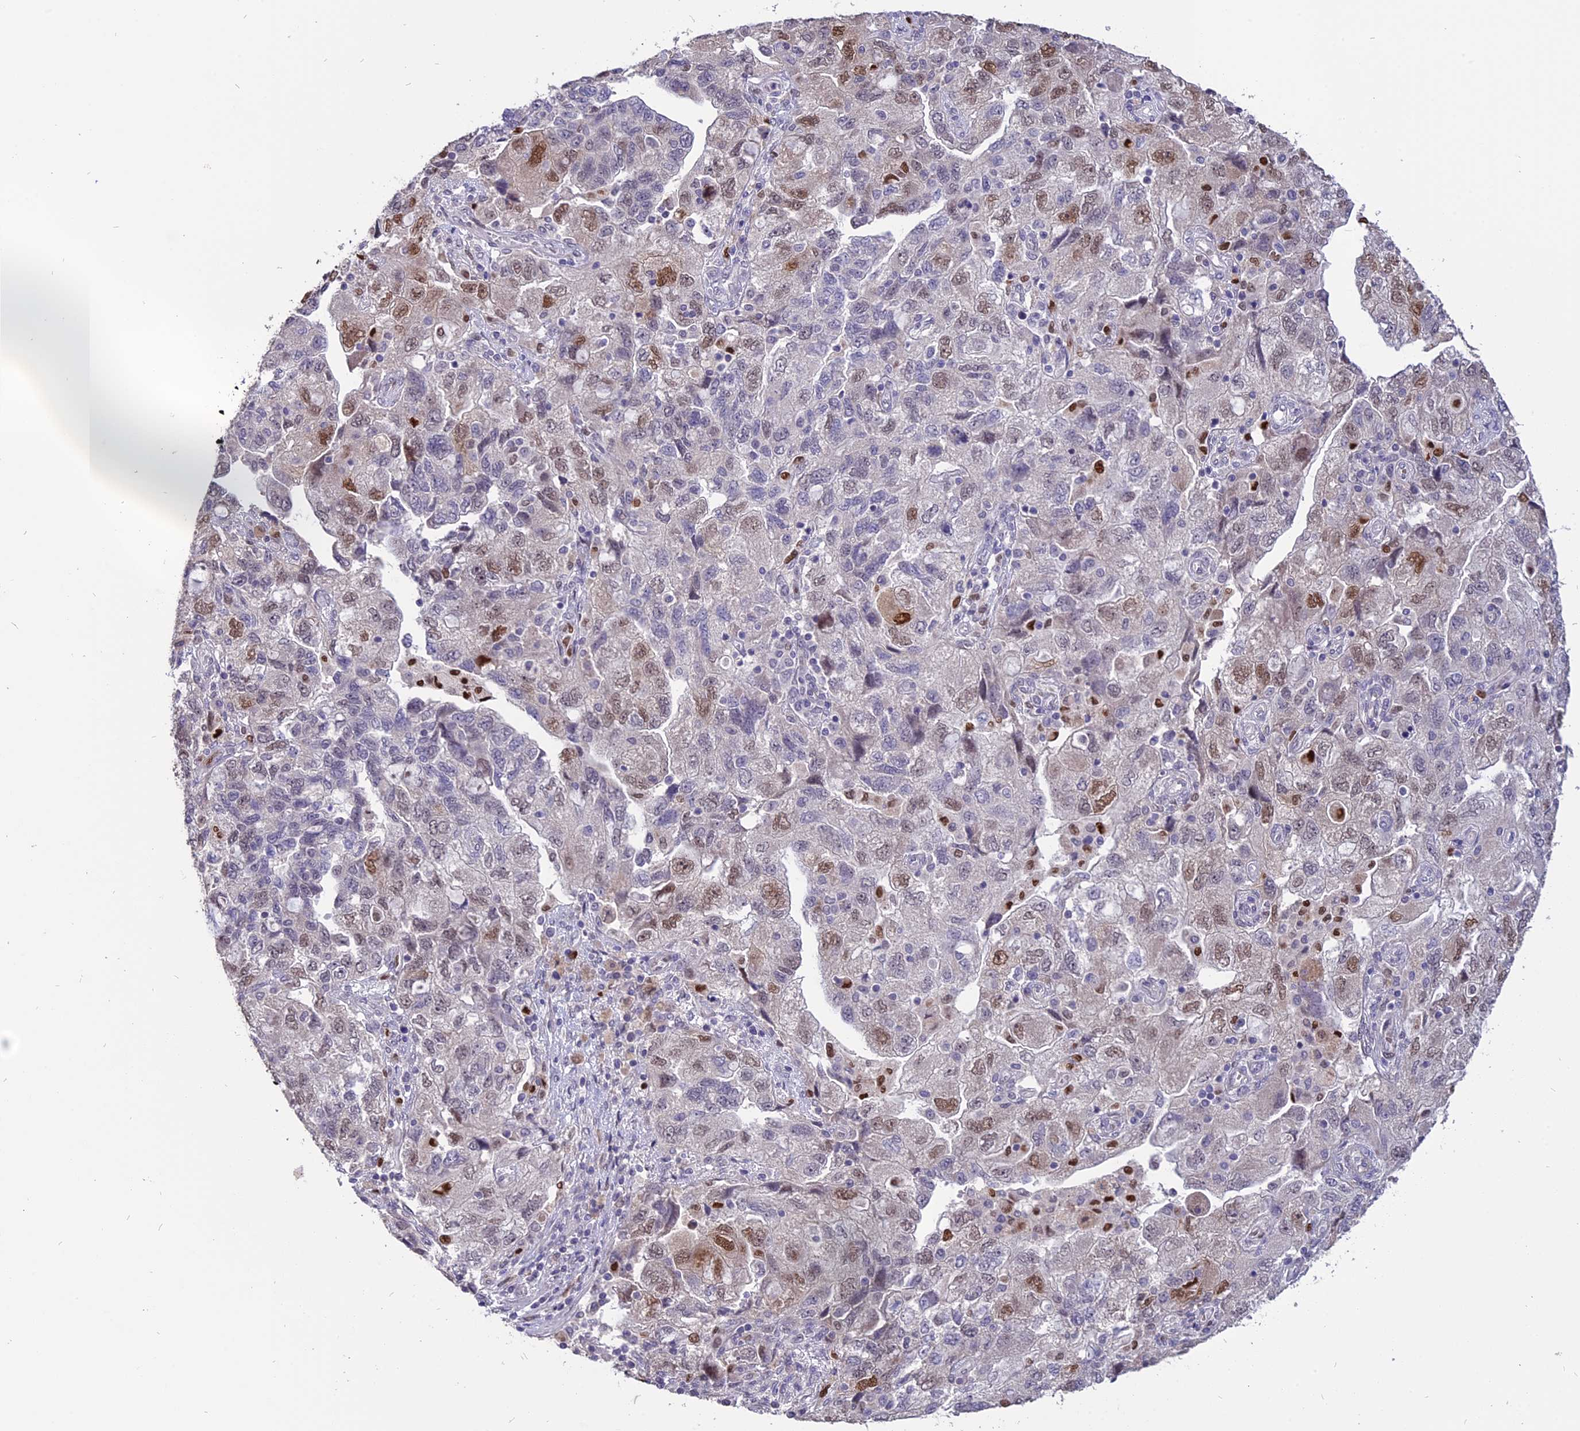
{"staining": {"intensity": "moderate", "quantity": "25%-75%", "location": "nuclear"}, "tissue": "ovarian cancer", "cell_type": "Tumor cells", "image_type": "cancer", "snomed": [{"axis": "morphology", "description": "Carcinoma, NOS"}, {"axis": "morphology", "description": "Cystadenocarcinoma, serous, NOS"}, {"axis": "topography", "description": "Ovary"}], "caption": "Ovarian serous cystadenocarcinoma tissue reveals moderate nuclear expression in approximately 25%-75% of tumor cells", "gene": "TMEM263", "patient": {"sex": "female", "age": 69}}